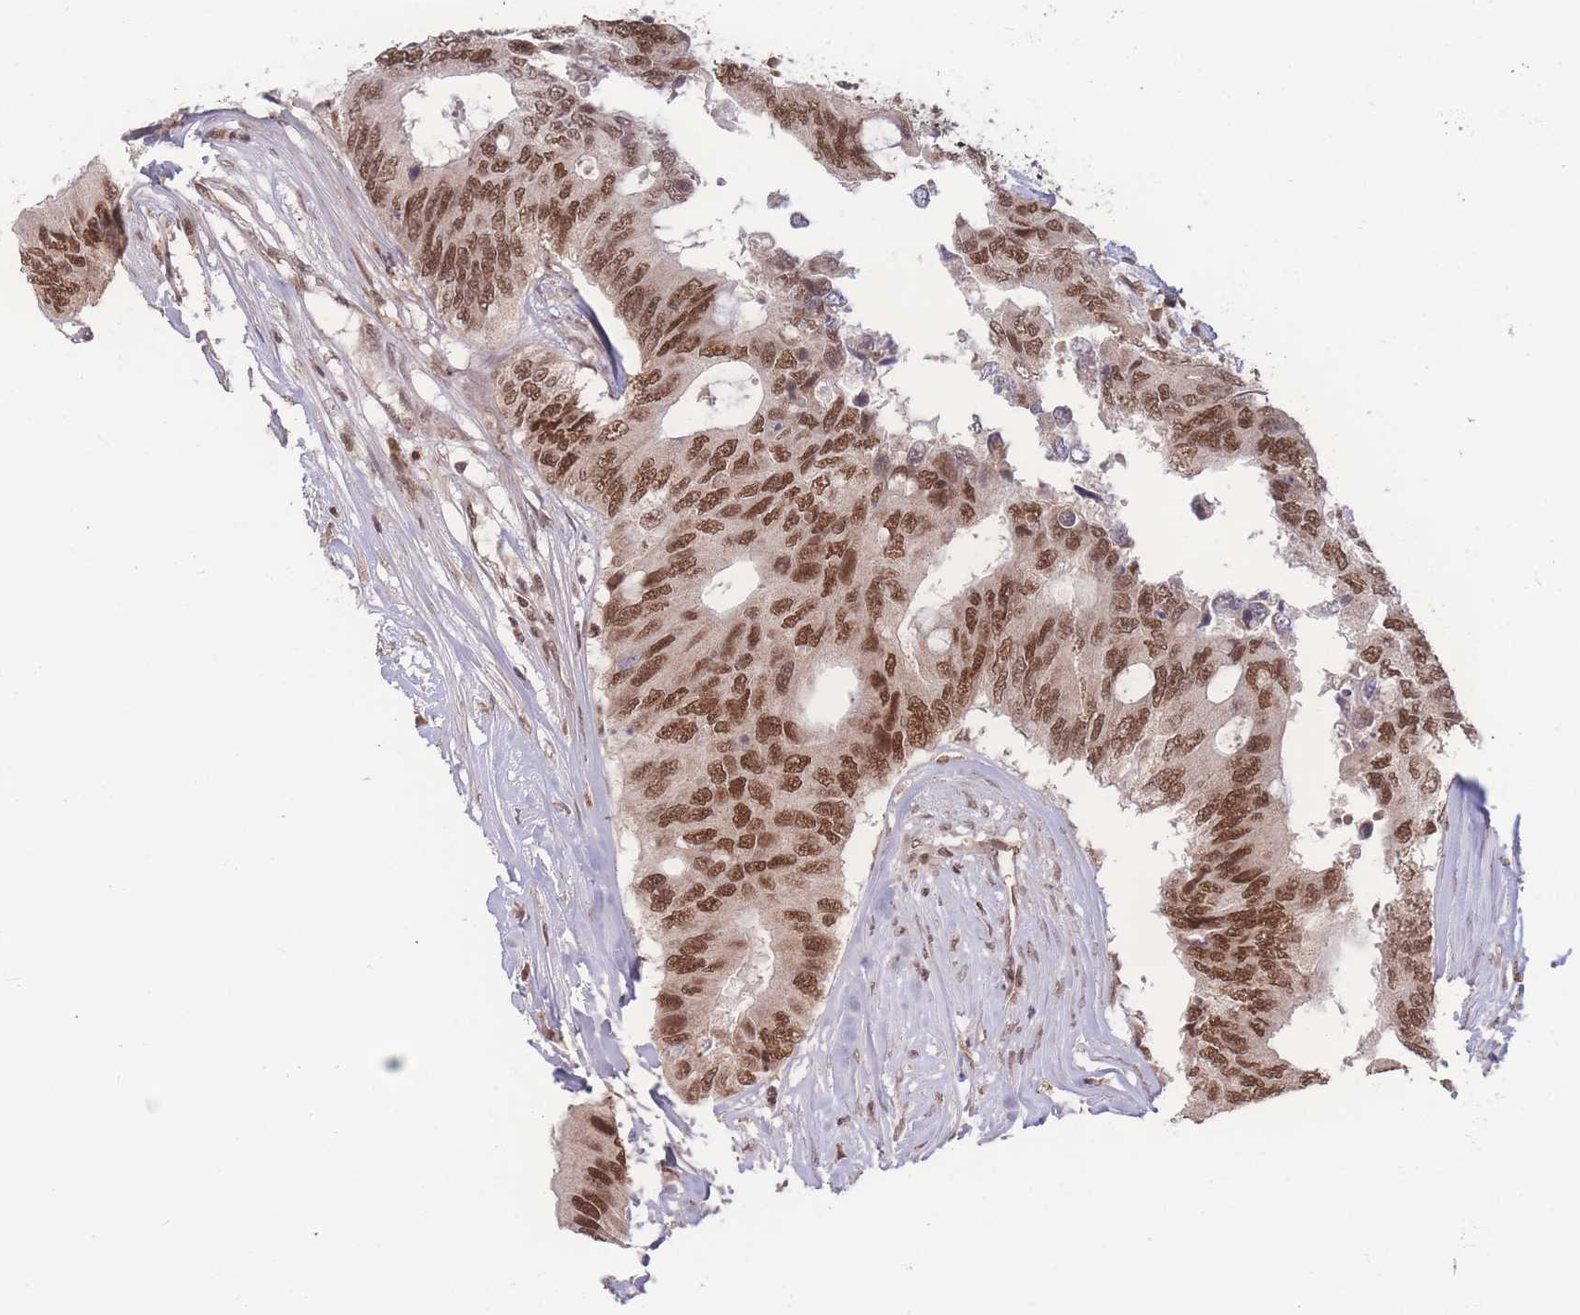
{"staining": {"intensity": "strong", "quantity": ">75%", "location": "nuclear"}, "tissue": "colorectal cancer", "cell_type": "Tumor cells", "image_type": "cancer", "snomed": [{"axis": "morphology", "description": "Adenocarcinoma, NOS"}, {"axis": "topography", "description": "Colon"}], "caption": "Strong nuclear positivity for a protein is appreciated in about >75% of tumor cells of colorectal cancer (adenocarcinoma) using immunohistochemistry (IHC).", "gene": "RAVER1", "patient": {"sex": "male", "age": 71}}